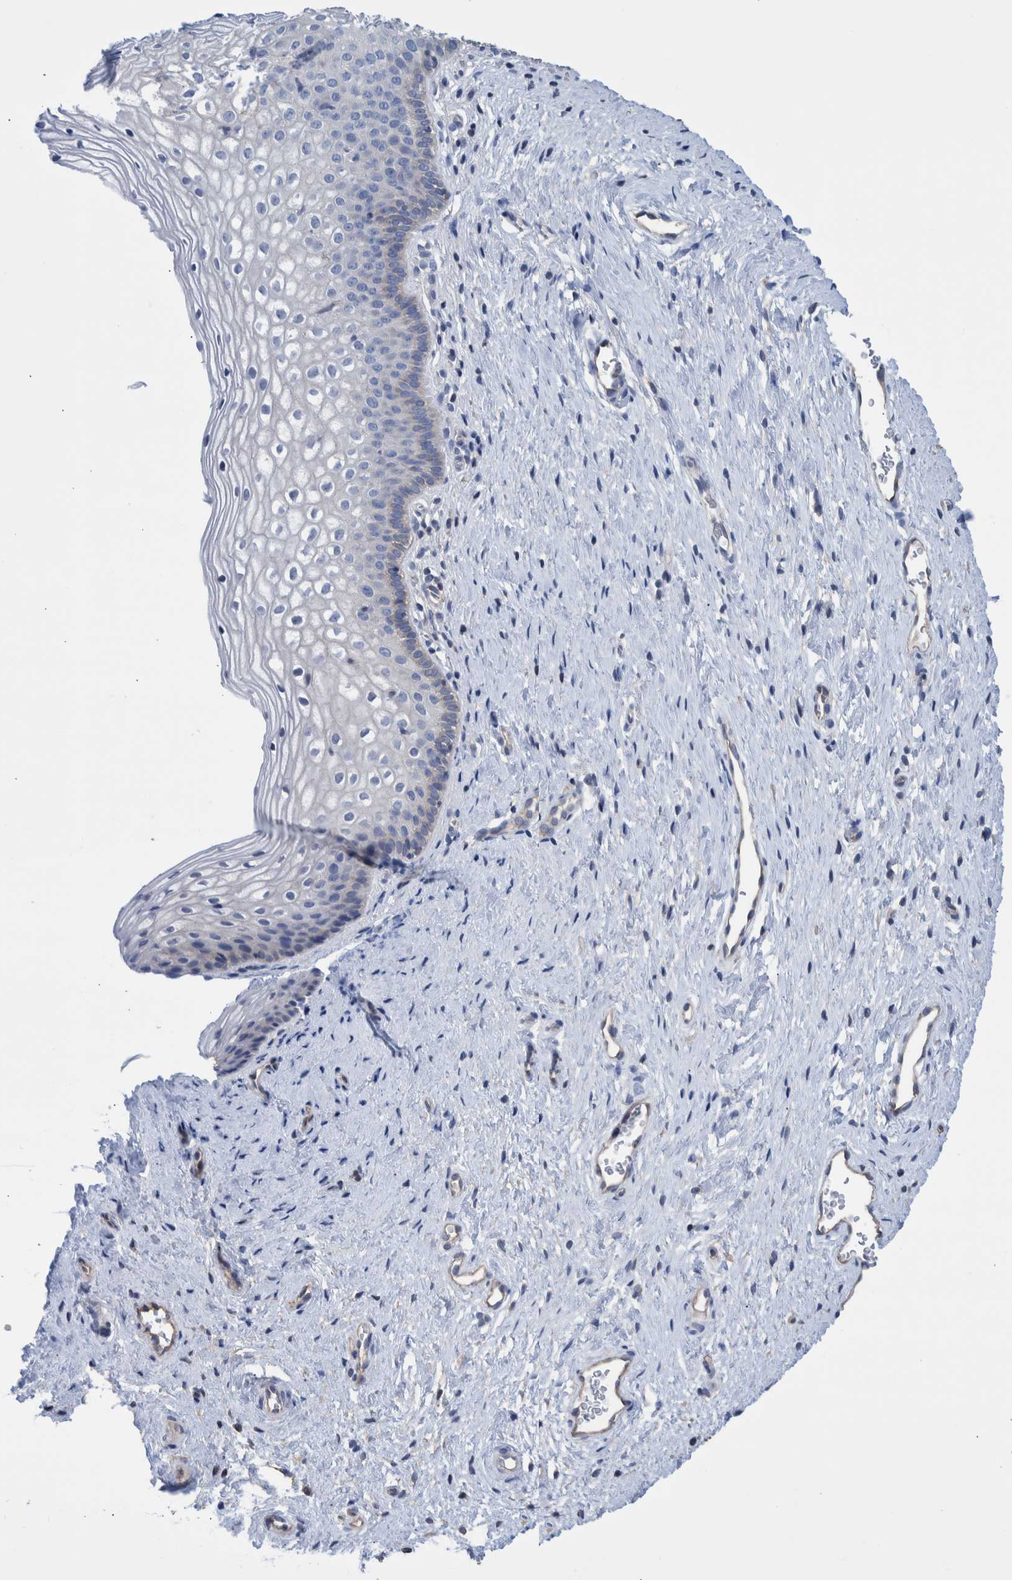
{"staining": {"intensity": "negative", "quantity": "none", "location": "none"}, "tissue": "cervix", "cell_type": "Glandular cells", "image_type": "normal", "snomed": [{"axis": "morphology", "description": "Normal tissue, NOS"}, {"axis": "topography", "description": "Cervix"}], "caption": "A high-resolution photomicrograph shows IHC staining of unremarkable cervix, which shows no significant expression in glandular cells.", "gene": "PPP3CC", "patient": {"sex": "female", "age": 27}}